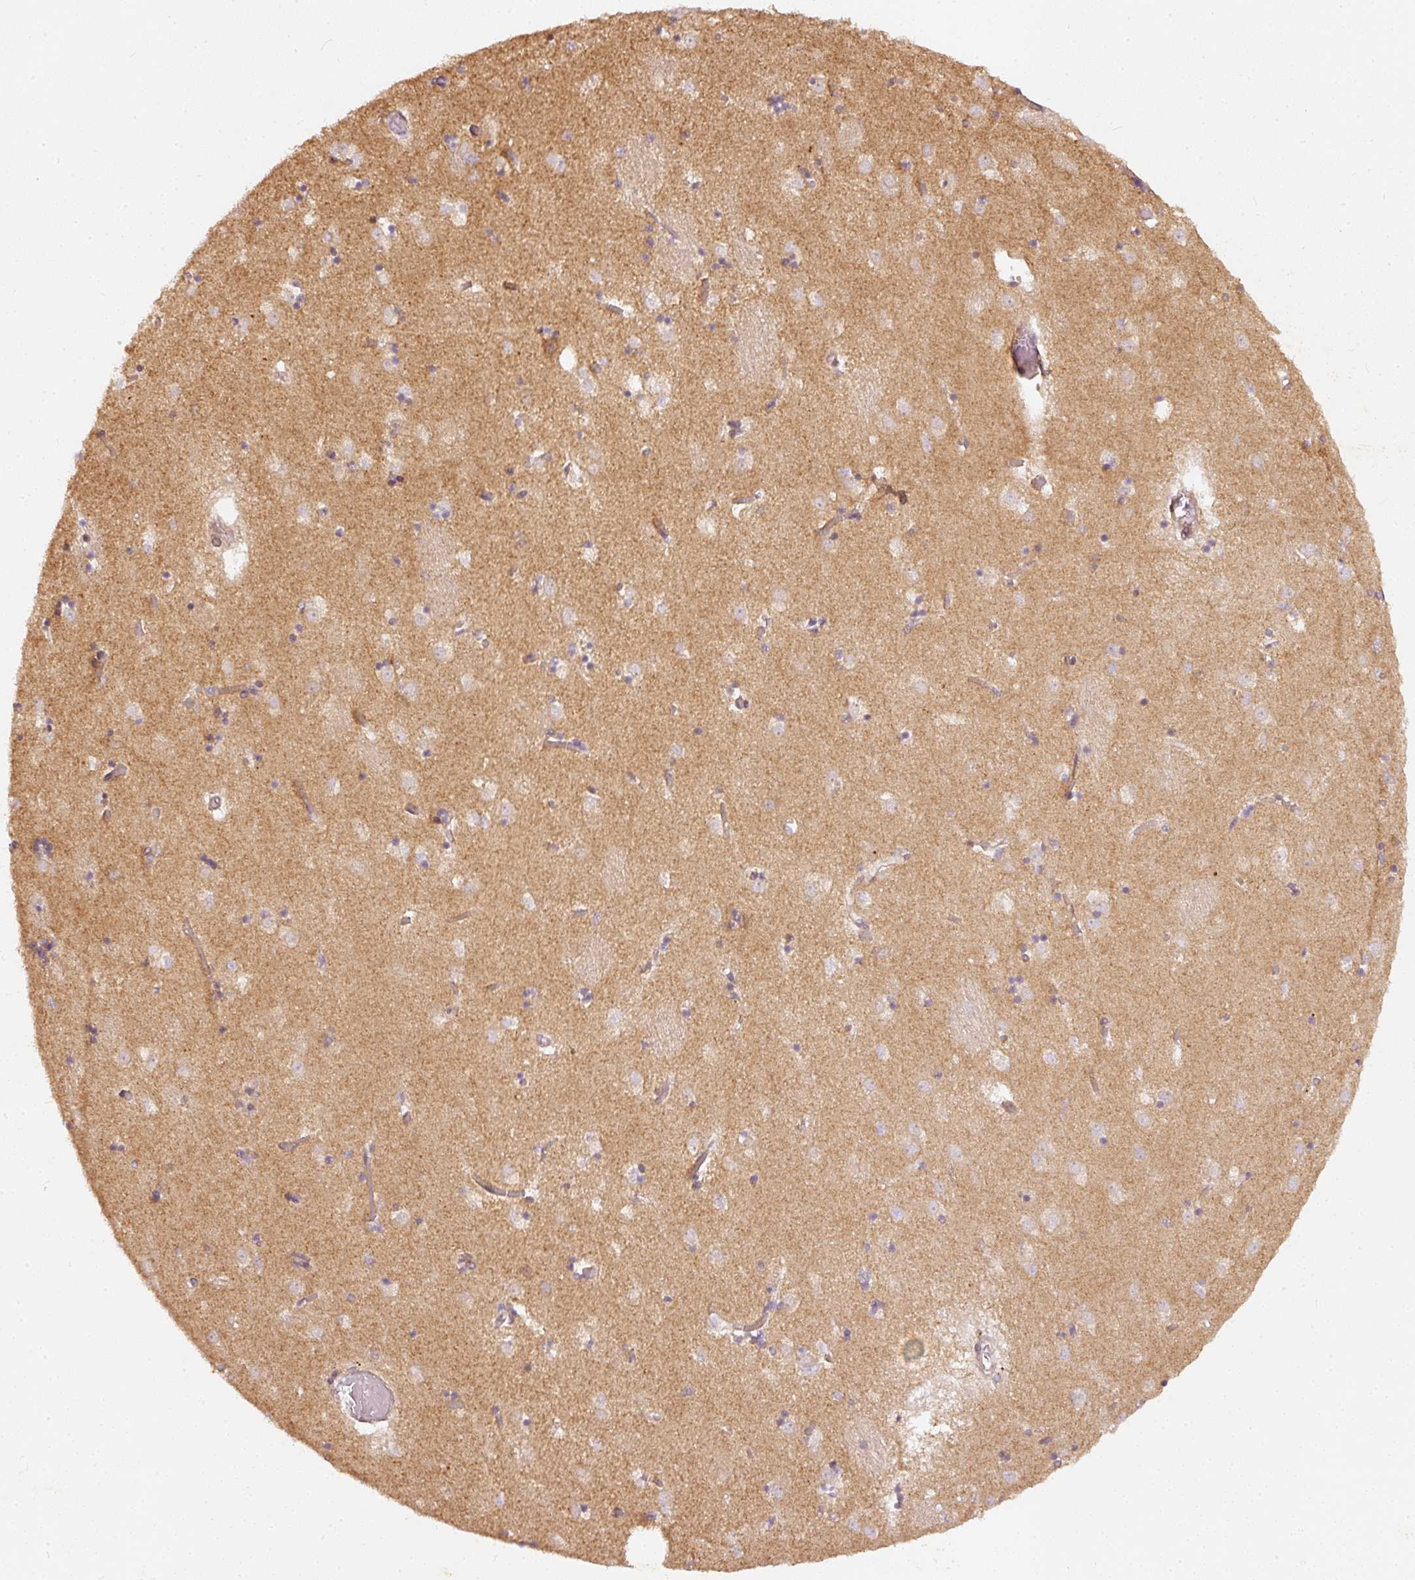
{"staining": {"intensity": "moderate", "quantity": "25%-75%", "location": "cytoplasmic/membranous"}, "tissue": "caudate", "cell_type": "Glial cells", "image_type": "normal", "snomed": [{"axis": "morphology", "description": "Normal tissue, NOS"}, {"axis": "topography", "description": "Lateral ventricle wall"}], "caption": "This image displays immunohistochemistry staining of benign caudate, with medium moderate cytoplasmic/membranous expression in about 25%-75% of glial cells.", "gene": "ZNF580", "patient": {"sex": "male", "age": 70}}